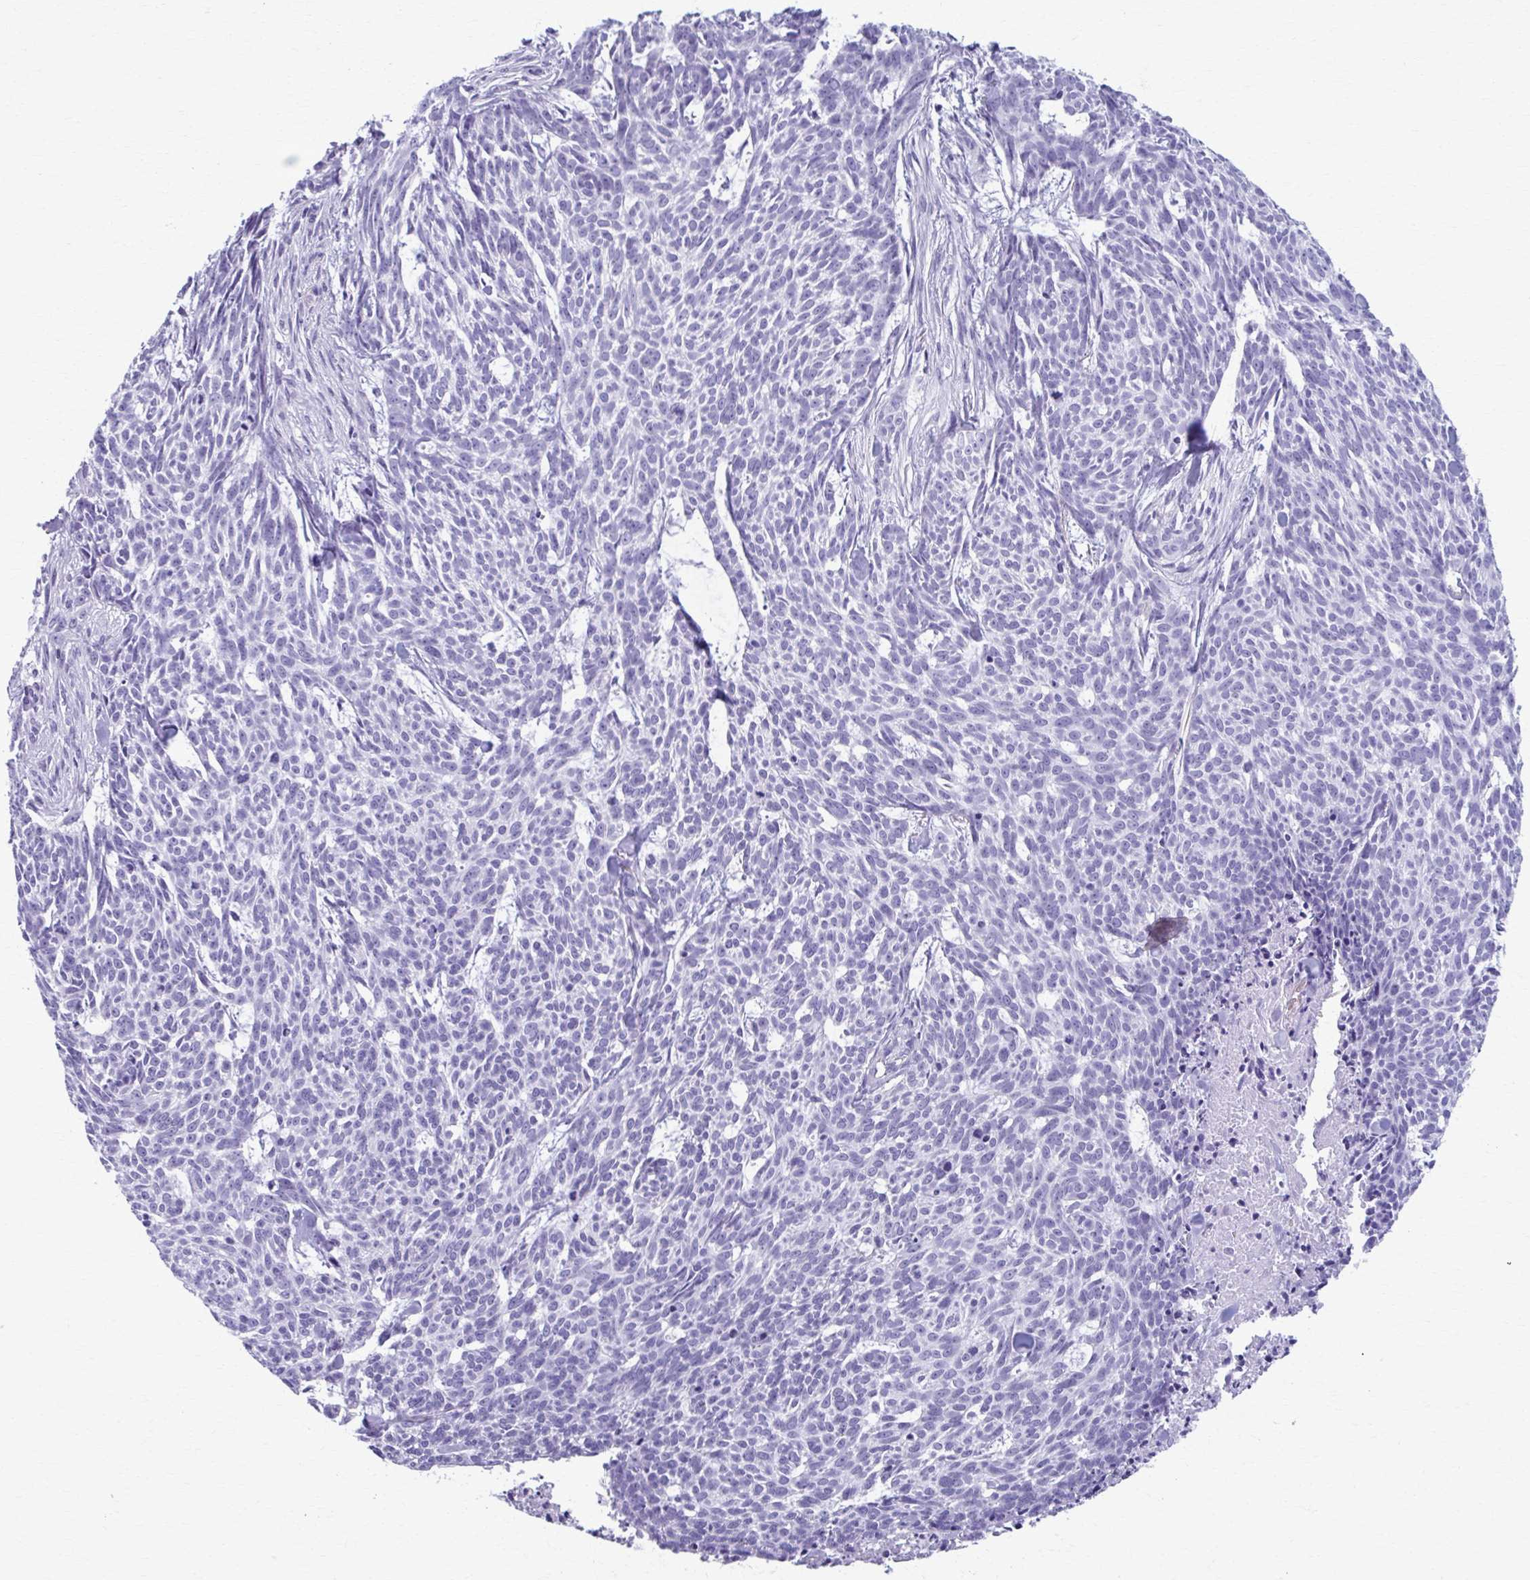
{"staining": {"intensity": "negative", "quantity": "none", "location": "none"}, "tissue": "skin cancer", "cell_type": "Tumor cells", "image_type": "cancer", "snomed": [{"axis": "morphology", "description": "Basal cell carcinoma"}, {"axis": "topography", "description": "Skin"}], "caption": "Tumor cells are negative for brown protein staining in skin cancer (basal cell carcinoma). Brightfield microscopy of immunohistochemistry (IHC) stained with DAB (brown) and hematoxylin (blue), captured at high magnification.", "gene": "MPLKIP", "patient": {"sex": "female", "age": 93}}